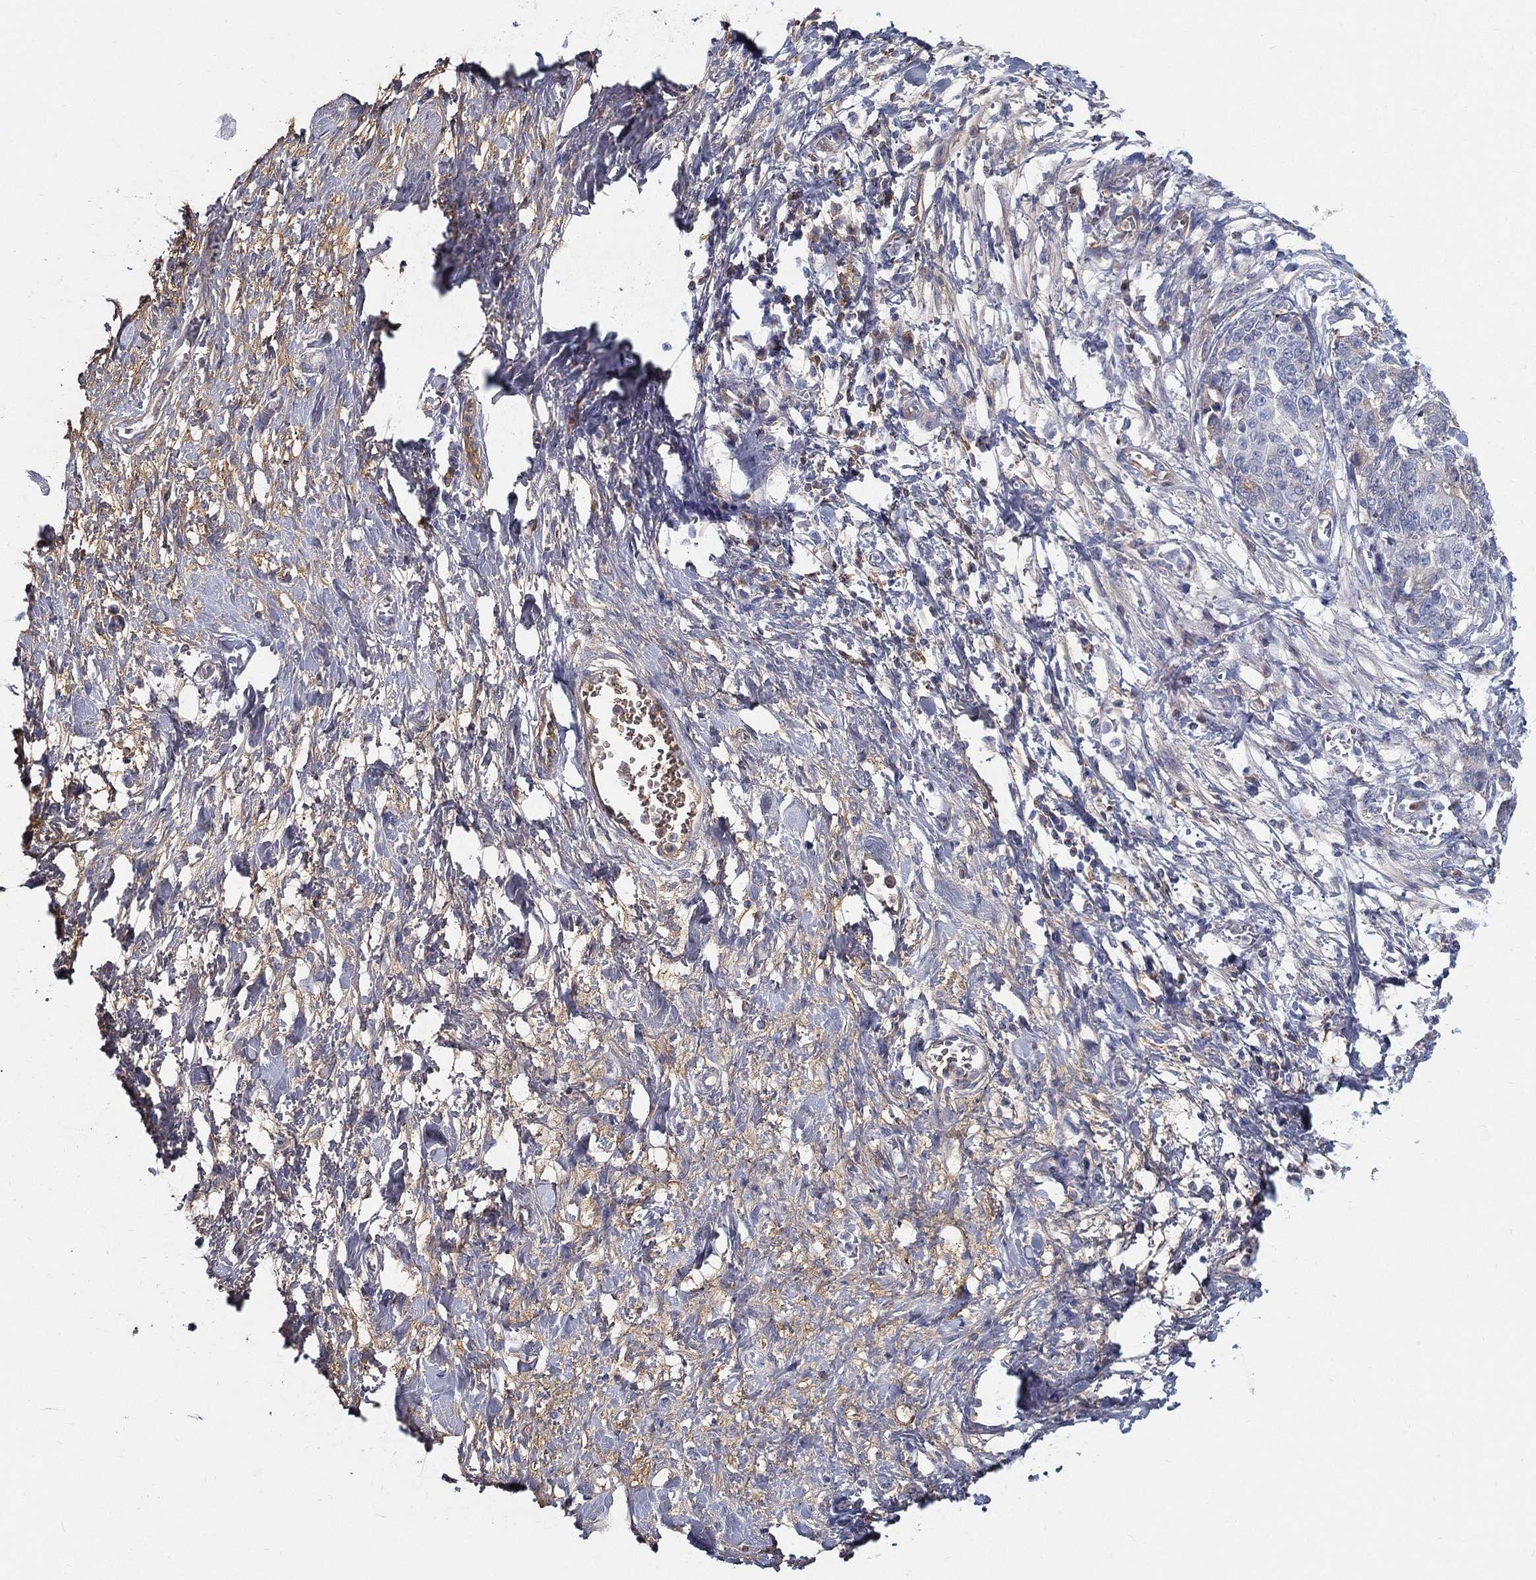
{"staining": {"intensity": "negative", "quantity": "none", "location": "none"}, "tissue": "stomach cancer", "cell_type": "Tumor cells", "image_type": "cancer", "snomed": [{"axis": "morphology", "description": "Normal tissue, NOS"}, {"axis": "morphology", "description": "Adenocarcinoma, NOS"}, {"axis": "topography", "description": "Stomach"}], "caption": "Human stomach adenocarcinoma stained for a protein using immunohistochemistry (IHC) exhibits no expression in tumor cells.", "gene": "IFNB1", "patient": {"sex": "female", "age": 64}}